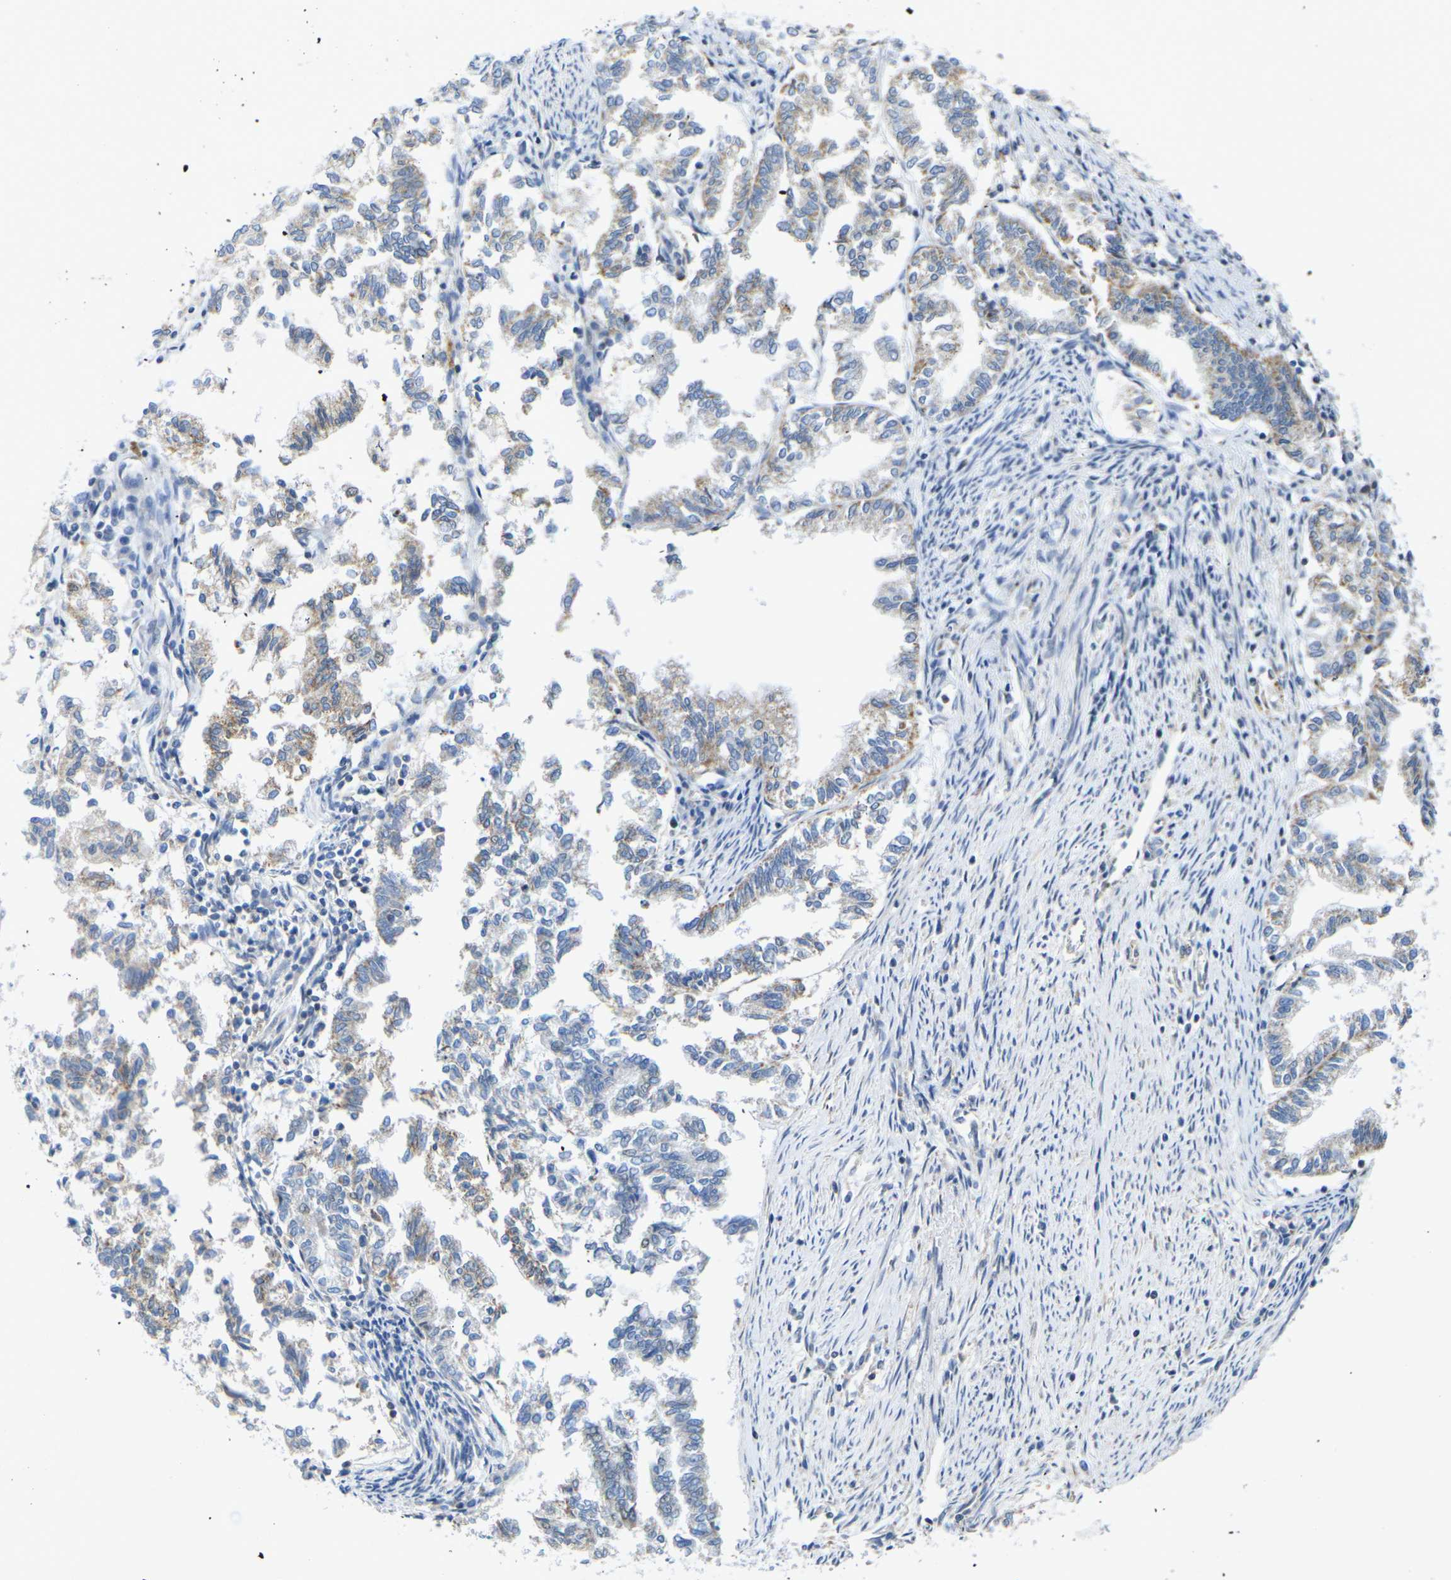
{"staining": {"intensity": "weak", "quantity": ">75%", "location": "cytoplasmic/membranous"}, "tissue": "endometrial cancer", "cell_type": "Tumor cells", "image_type": "cancer", "snomed": [{"axis": "morphology", "description": "Necrosis, NOS"}, {"axis": "morphology", "description": "Adenocarcinoma, NOS"}, {"axis": "topography", "description": "Endometrium"}], "caption": "This histopathology image displays immunohistochemistry (IHC) staining of adenocarcinoma (endometrial), with low weak cytoplasmic/membranous staining in approximately >75% of tumor cells.", "gene": "OTOF", "patient": {"sex": "female", "age": 79}}